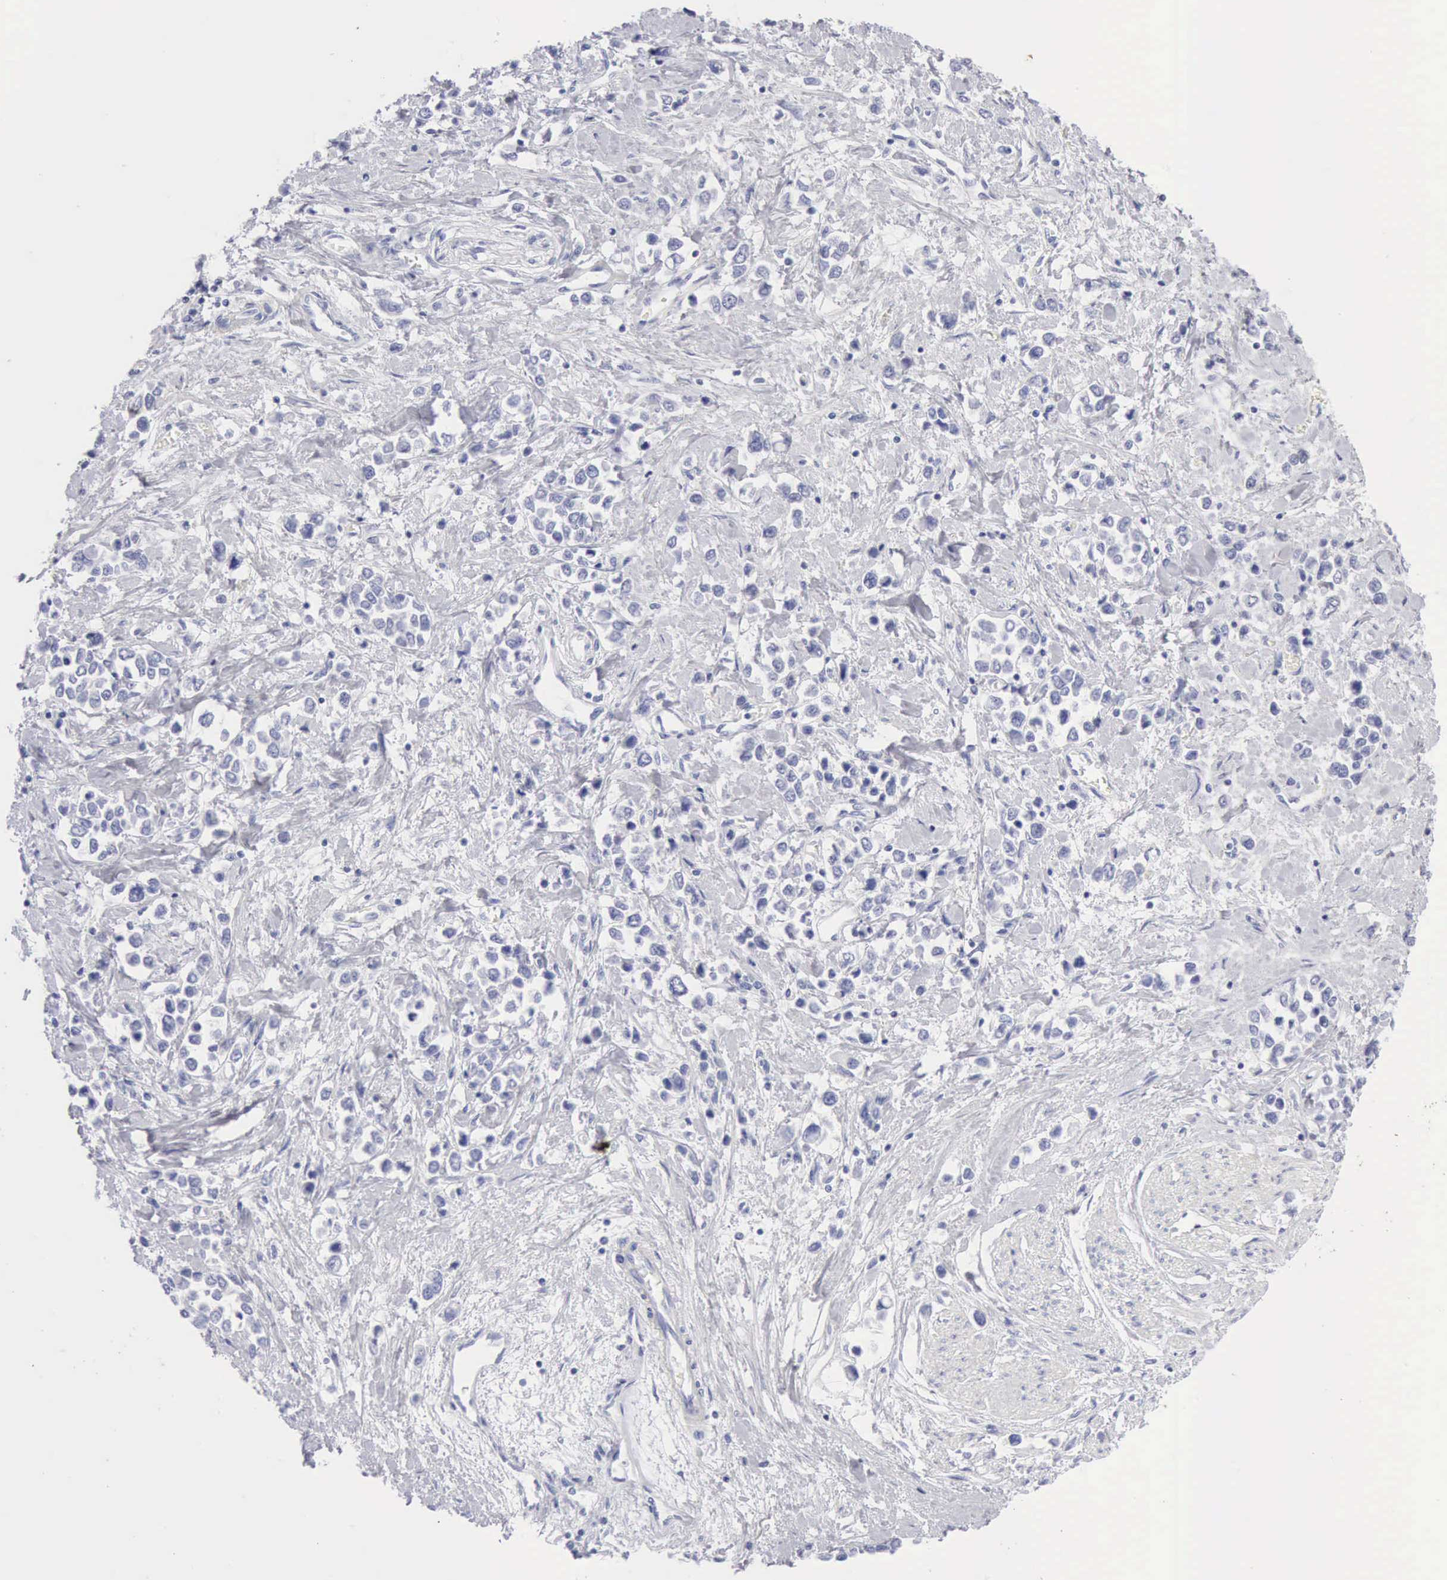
{"staining": {"intensity": "negative", "quantity": "none", "location": "none"}, "tissue": "stomach cancer", "cell_type": "Tumor cells", "image_type": "cancer", "snomed": [{"axis": "morphology", "description": "Adenocarcinoma, NOS"}, {"axis": "topography", "description": "Stomach, upper"}], "caption": "A high-resolution photomicrograph shows immunohistochemistry (IHC) staining of adenocarcinoma (stomach), which exhibits no significant positivity in tumor cells. (IHC, brightfield microscopy, high magnification).", "gene": "KRT10", "patient": {"sex": "male", "age": 76}}